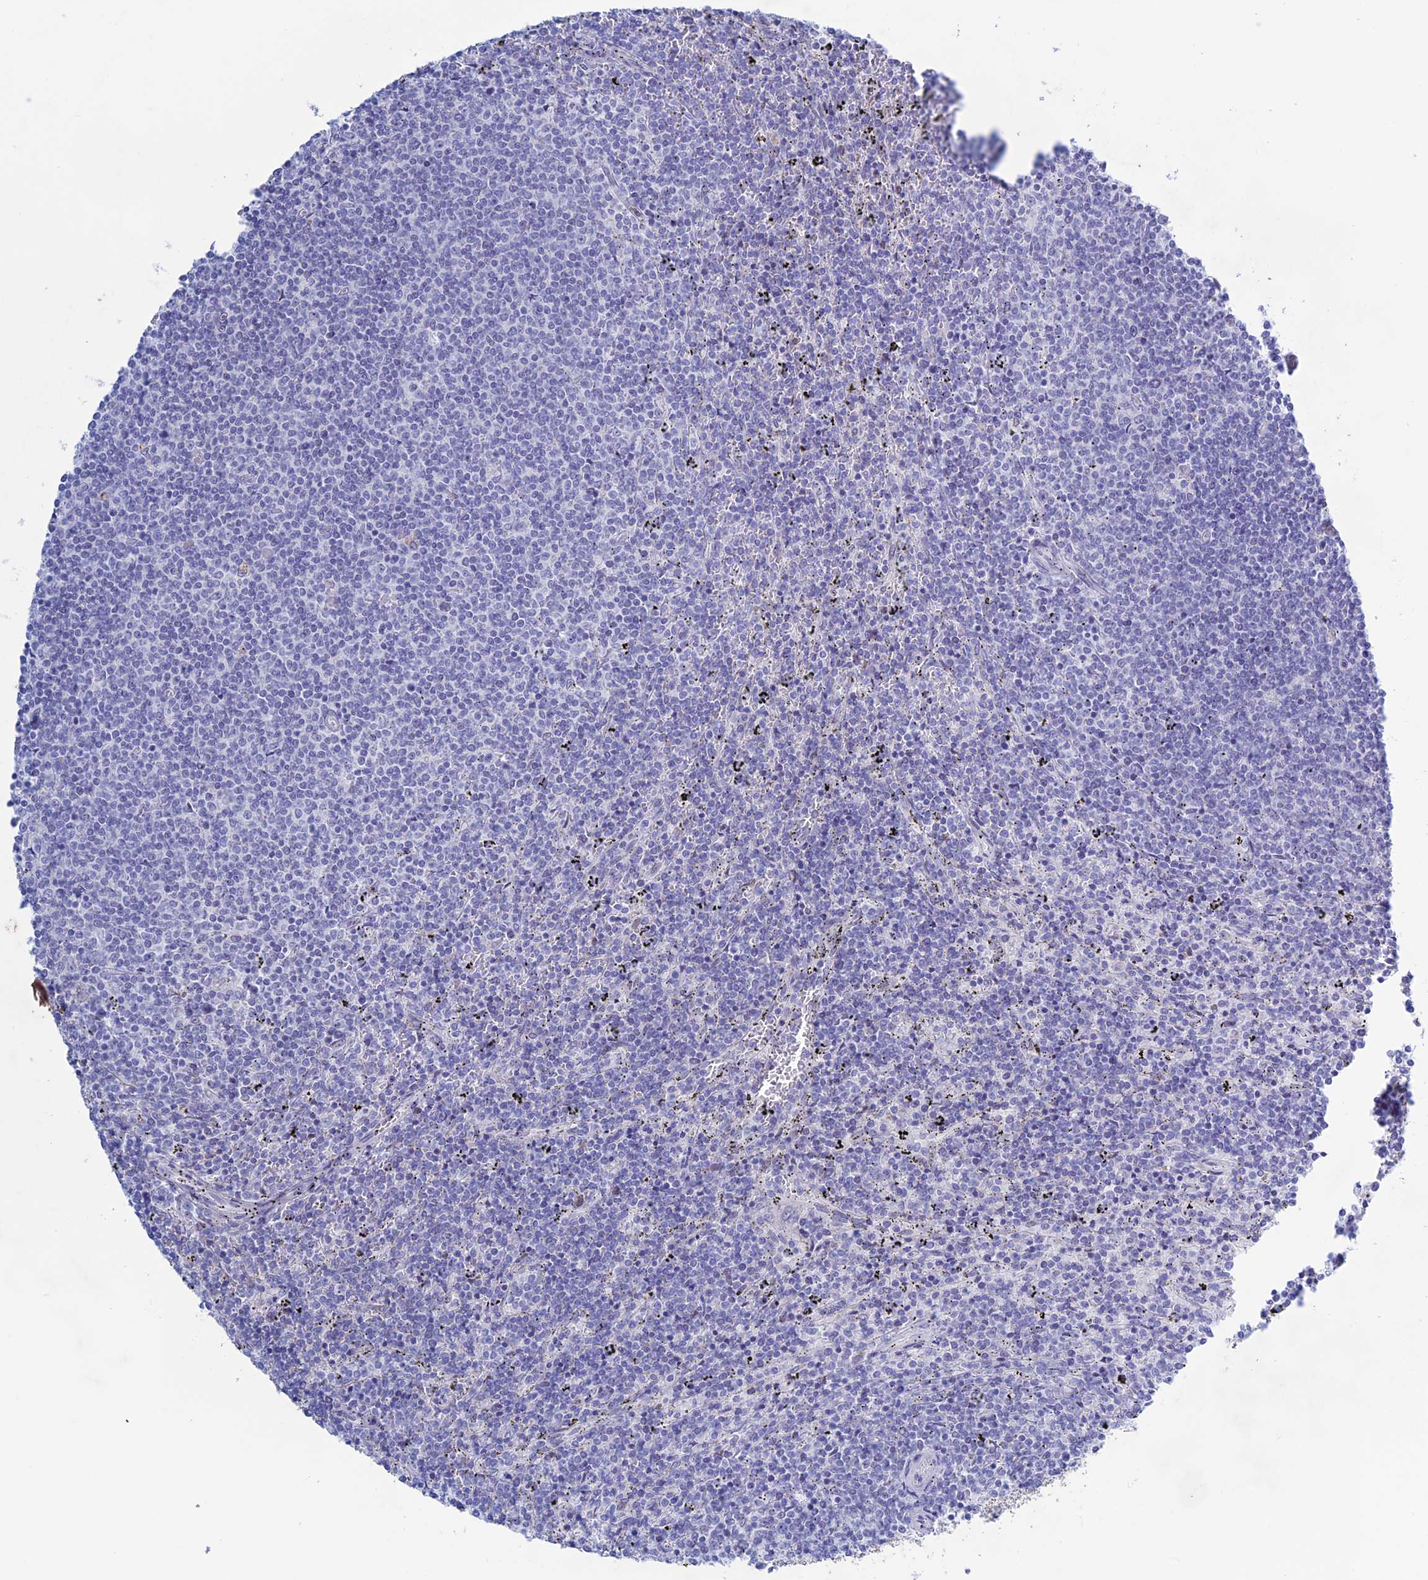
{"staining": {"intensity": "negative", "quantity": "none", "location": "none"}, "tissue": "lymphoma", "cell_type": "Tumor cells", "image_type": "cancer", "snomed": [{"axis": "morphology", "description": "Malignant lymphoma, non-Hodgkin's type, Low grade"}, {"axis": "topography", "description": "Spleen"}], "caption": "This is a image of immunohistochemistry staining of lymphoma, which shows no staining in tumor cells. The staining is performed using DAB brown chromogen with nuclei counter-stained in using hematoxylin.", "gene": "LHFPL2", "patient": {"sex": "female", "age": 50}}